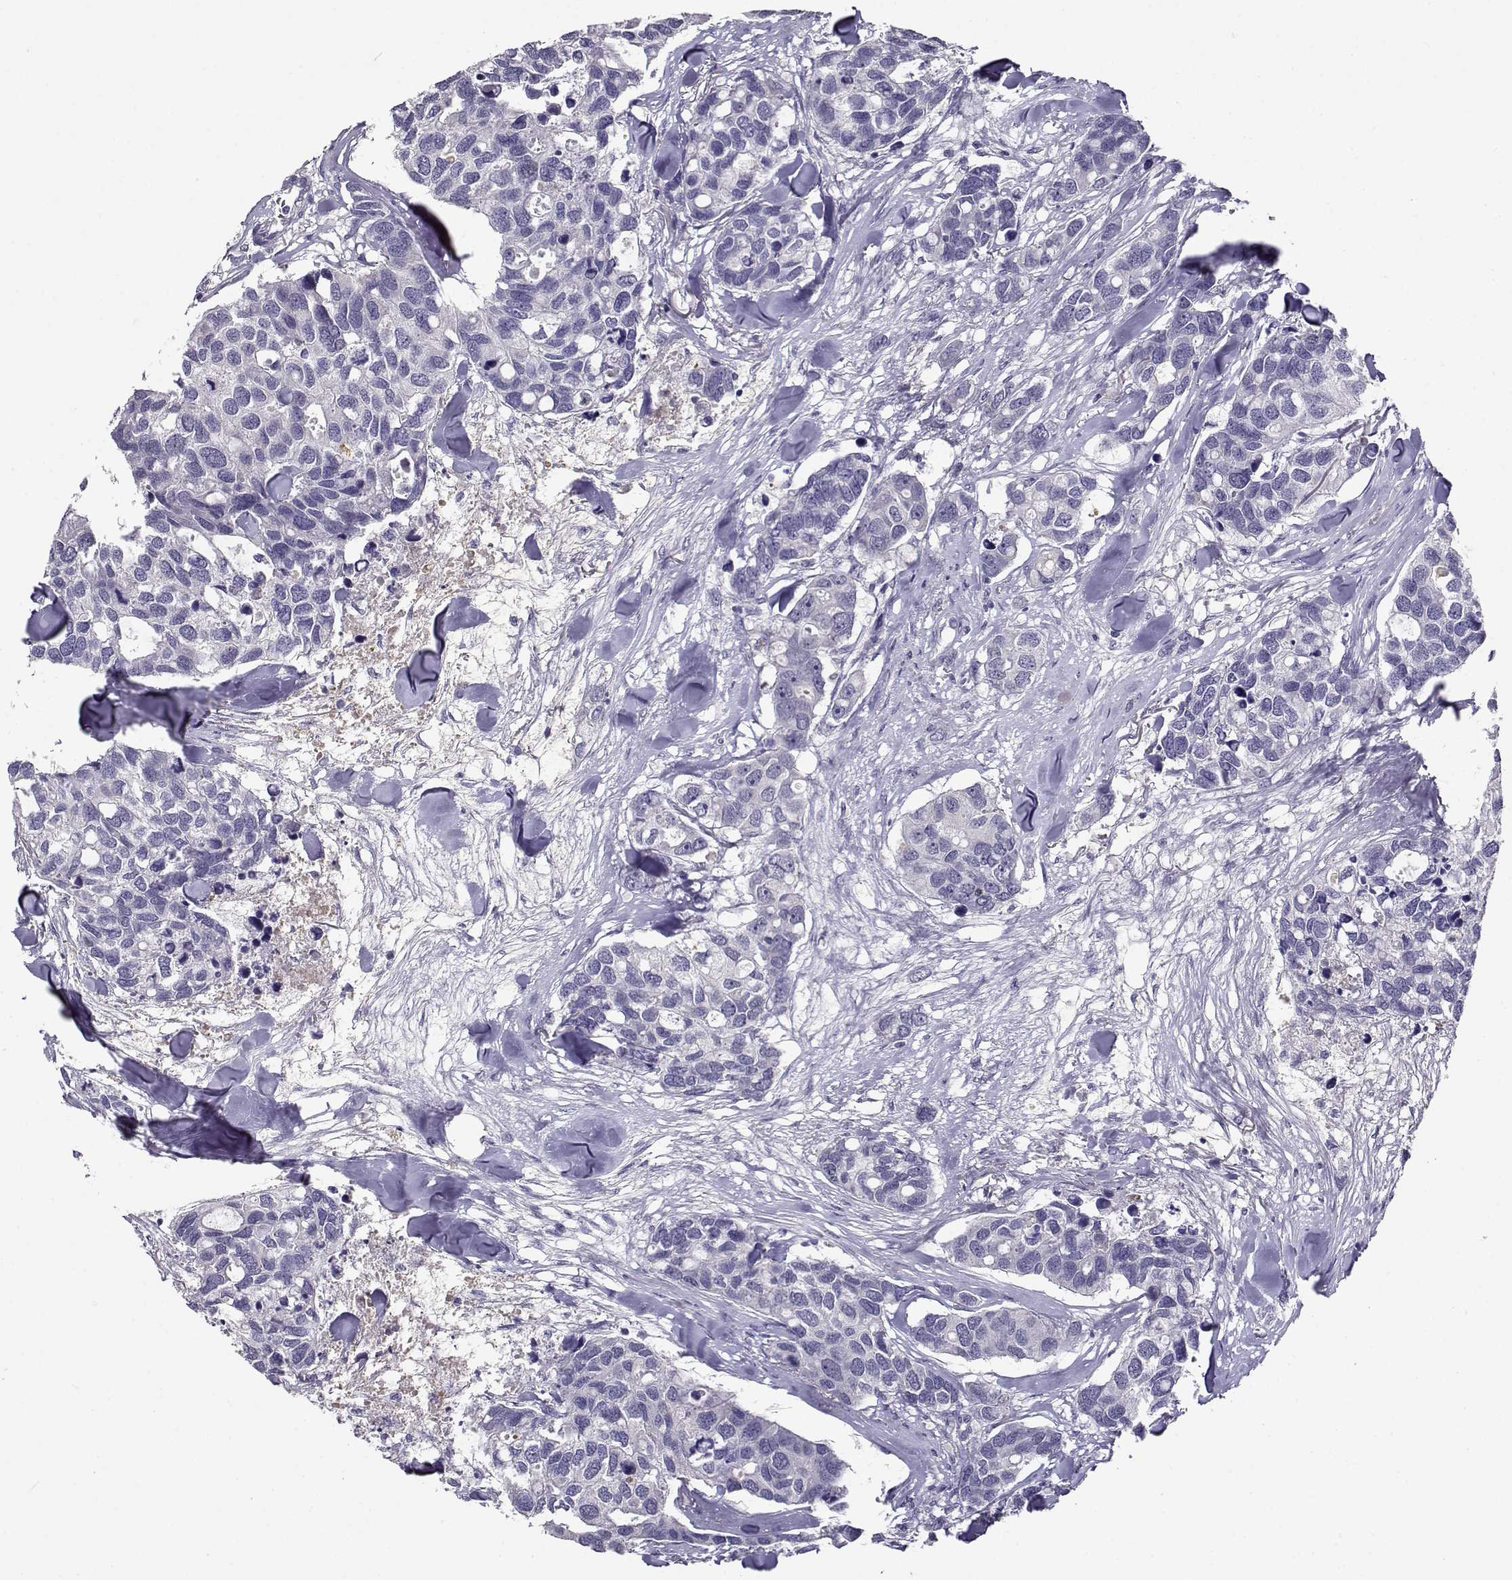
{"staining": {"intensity": "negative", "quantity": "none", "location": "none"}, "tissue": "breast cancer", "cell_type": "Tumor cells", "image_type": "cancer", "snomed": [{"axis": "morphology", "description": "Duct carcinoma"}, {"axis": "topography", "description": "Breast"}], "caption": "This is a image of immunohistochemistry (IHC) staining of intraductal carcinoma (breast), which shows no positivity in tumor cells.", "gene": "RHOXF2", "patient": {"sex": "female", "age": 83}}